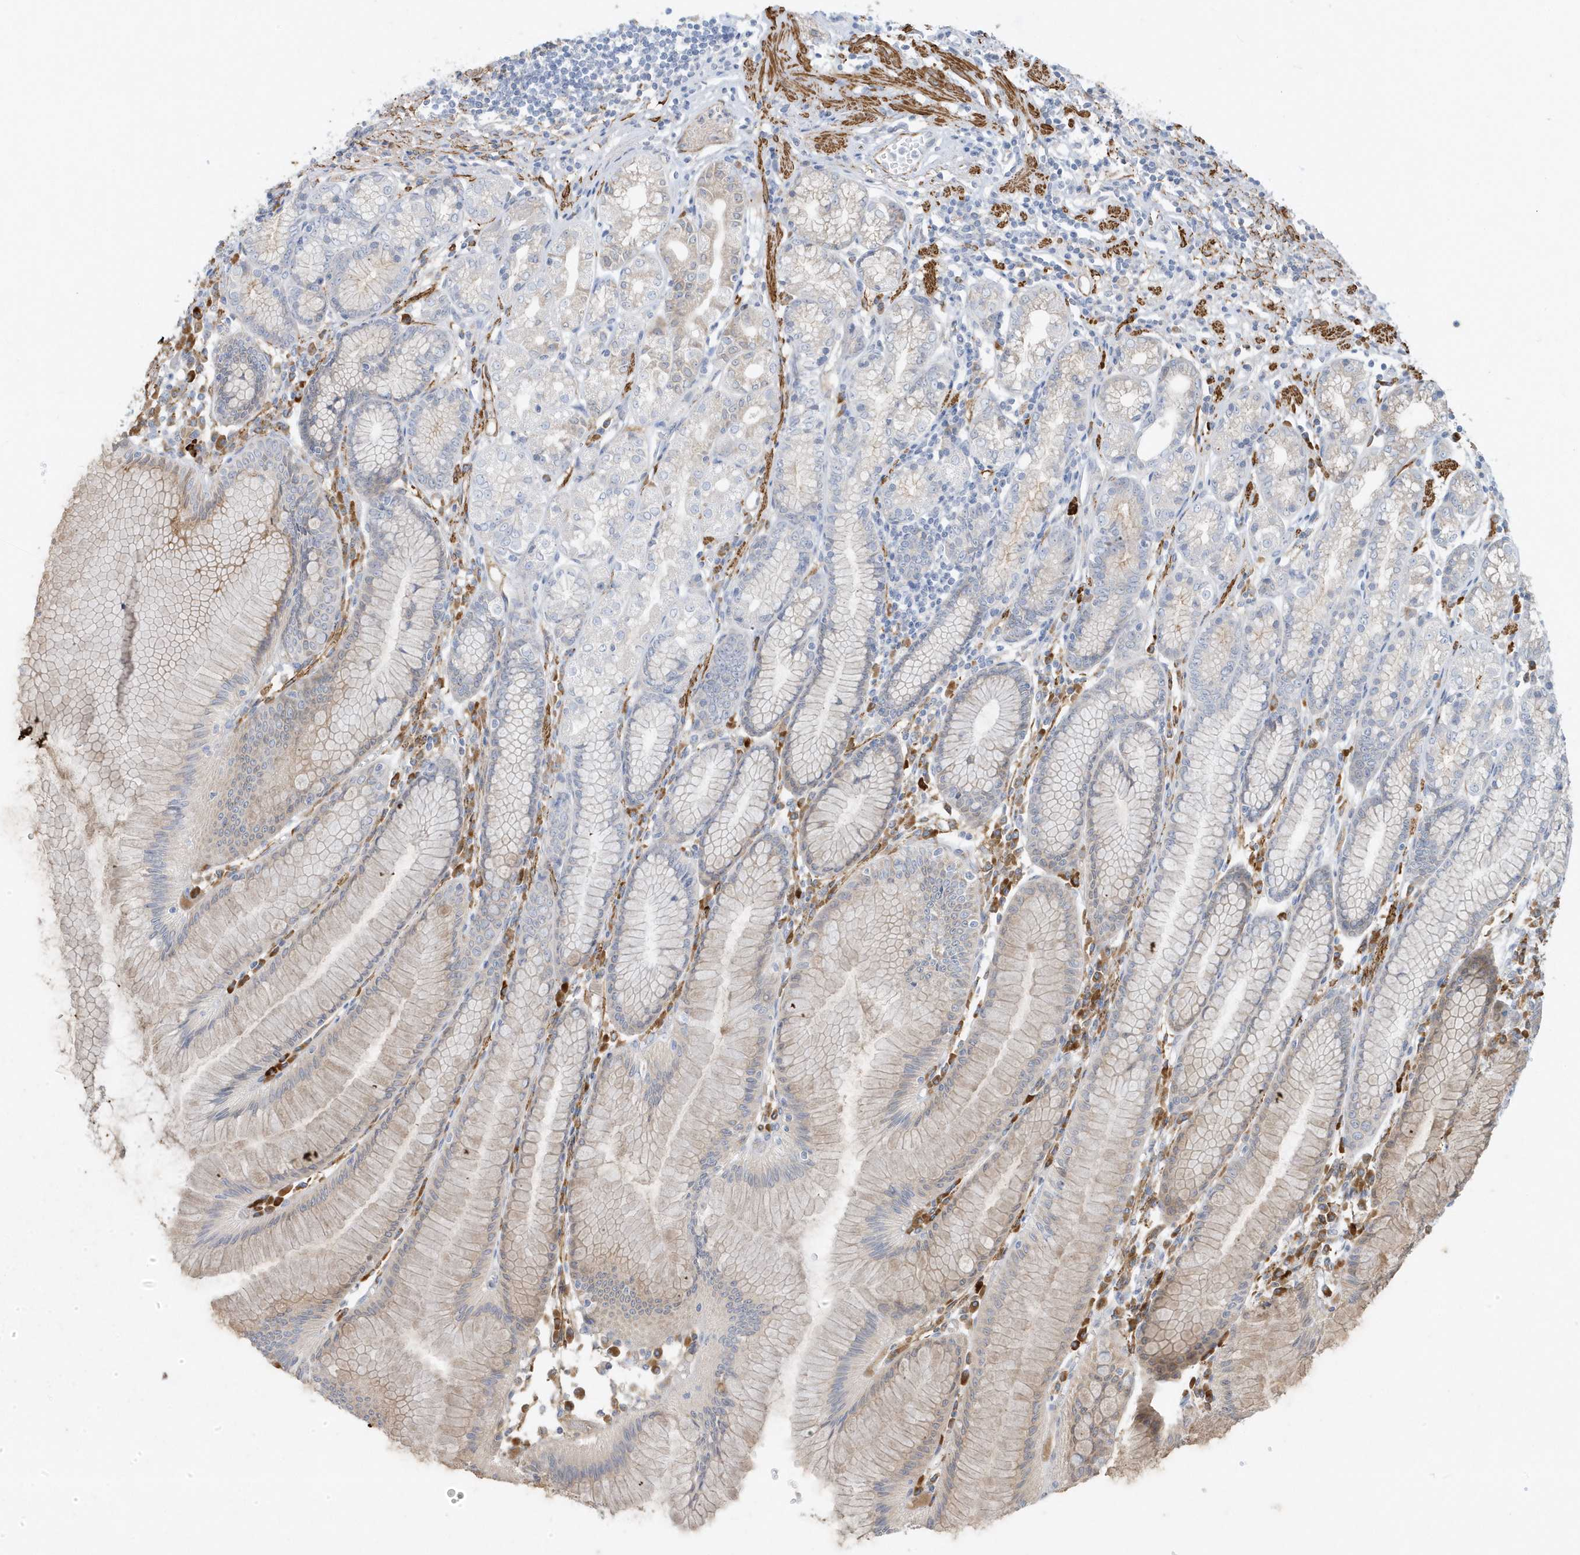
{"staining": {"intensity": "weak", "quantity": "<25%", "location": "cytoplasmic/membranous"}, "tissue": "stomach", "cell_type": "Glandular cells", "image_type": "normal", "snomed": [{"axis": "morphology", "description": "Normal tissue, NOS"}, {"axis": "topography", "description": "Stomach"}], "caption": "Unremarkable stomach was stained to show a protein in brown. There is no significant positivity in glandular cells. (DAB immunohistochemistry visualized using brightfield microscopy, high magnification).", "gene": "THADA", "patient": {"sex": "female", "age": 57}}